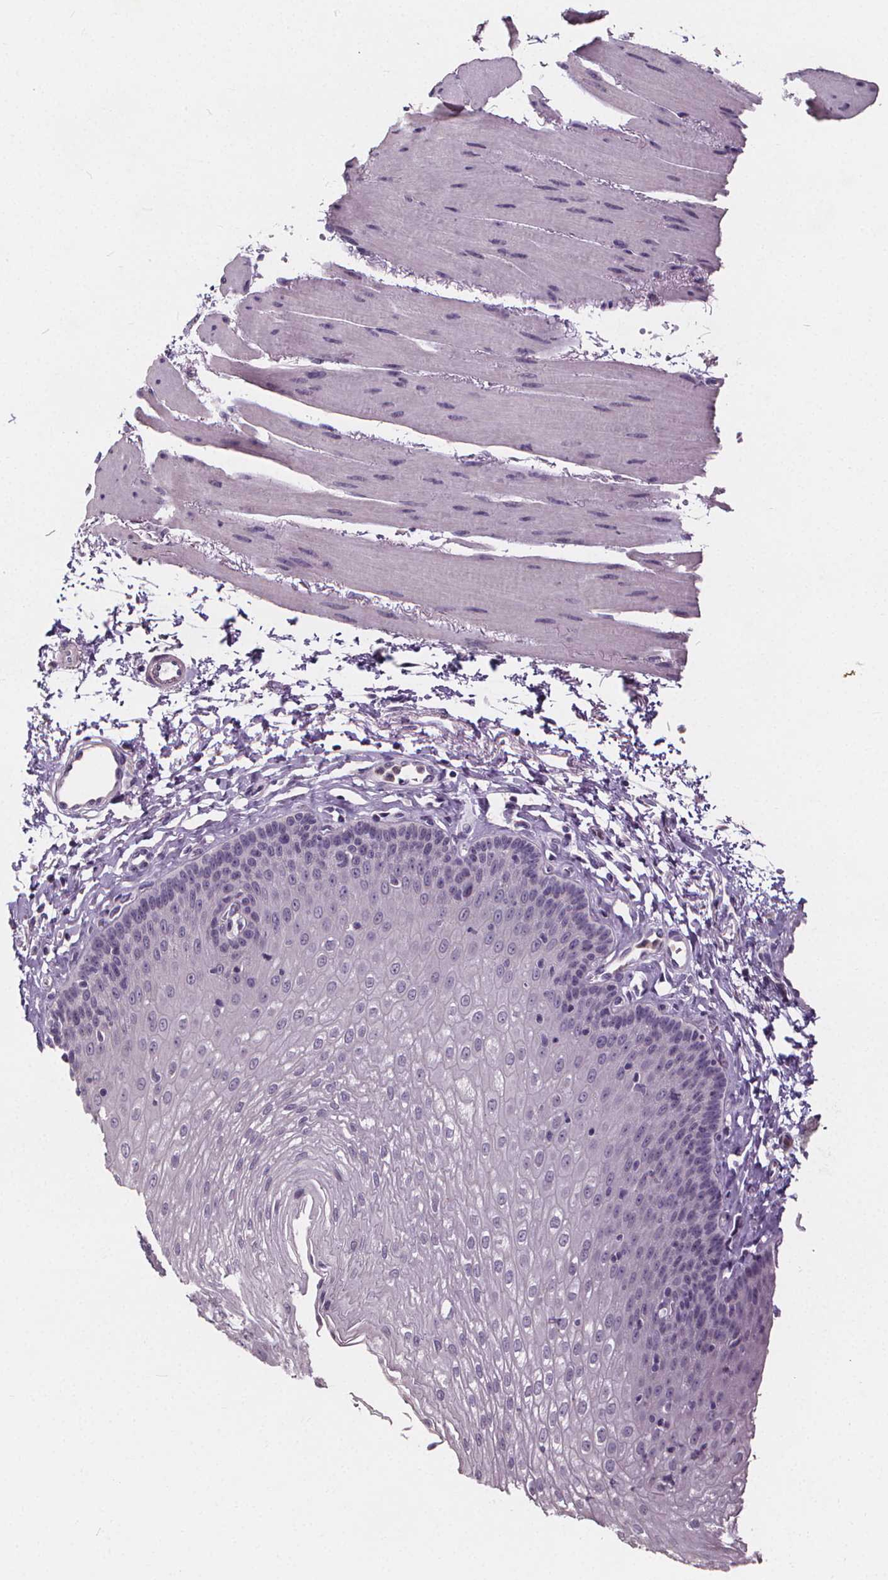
{"staining": {"intensity": "negative", "quantity": "none", "location": "none"}, "tissue": "esophagus", "cell_type": "Squamous epithelial cells", "image_type": "normal", "snomed": [{"axis": "morphology", "description": "Normal tissue, NOS"}, {"axis": "topography", "description": "Esophagus"}], "caption": "Human esophagus stained for a protein using immunohistochemistry (IHC) displays no staining in squamous epithelial cells.", "gene": "ATP6V1D", "patient": {"sex": "female", "age": 81}}